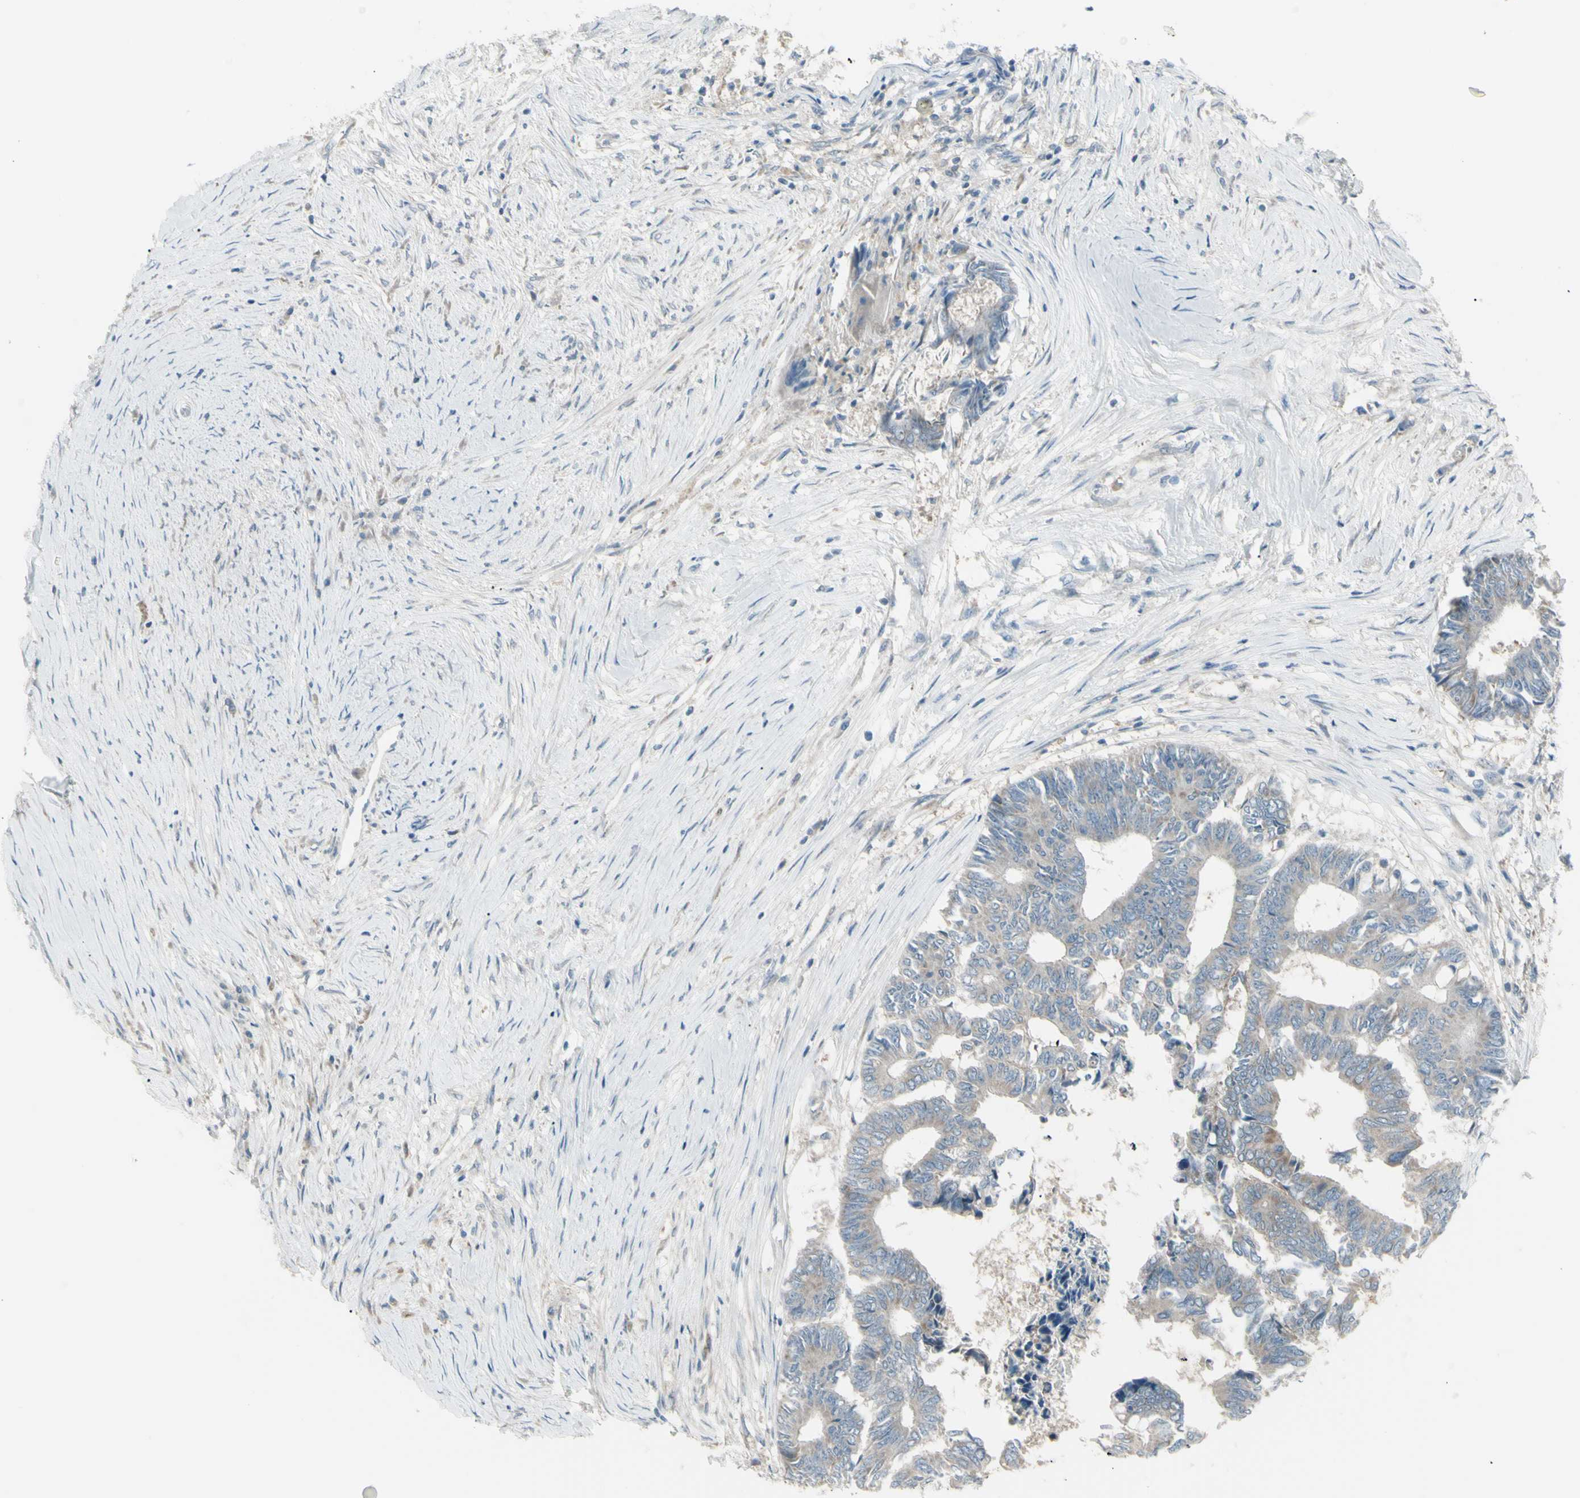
{"staining": {"intensity": "weak", "quantity": "25%-75%", "location": "cytoplasmic/membranous"}, "tissue": "colorectal cancer", "cell_type": "Tumor cells", "image_type": "cancer", "snomed": [{"axis": "morphology", "description": "Adenocarcinoma, NOS"}, {"axis": "topography", "description": "Rectum"}], "caption": "A brown stain labels weak cytoplasmic/membranous positivity of a protein in human adenocarcinoma (colorectal) tumor cells. (Brightfield microscopy of DAB IHC at high magnification).", "gene": "NAXD", "patient": {"sex": "male", "age": 63}}